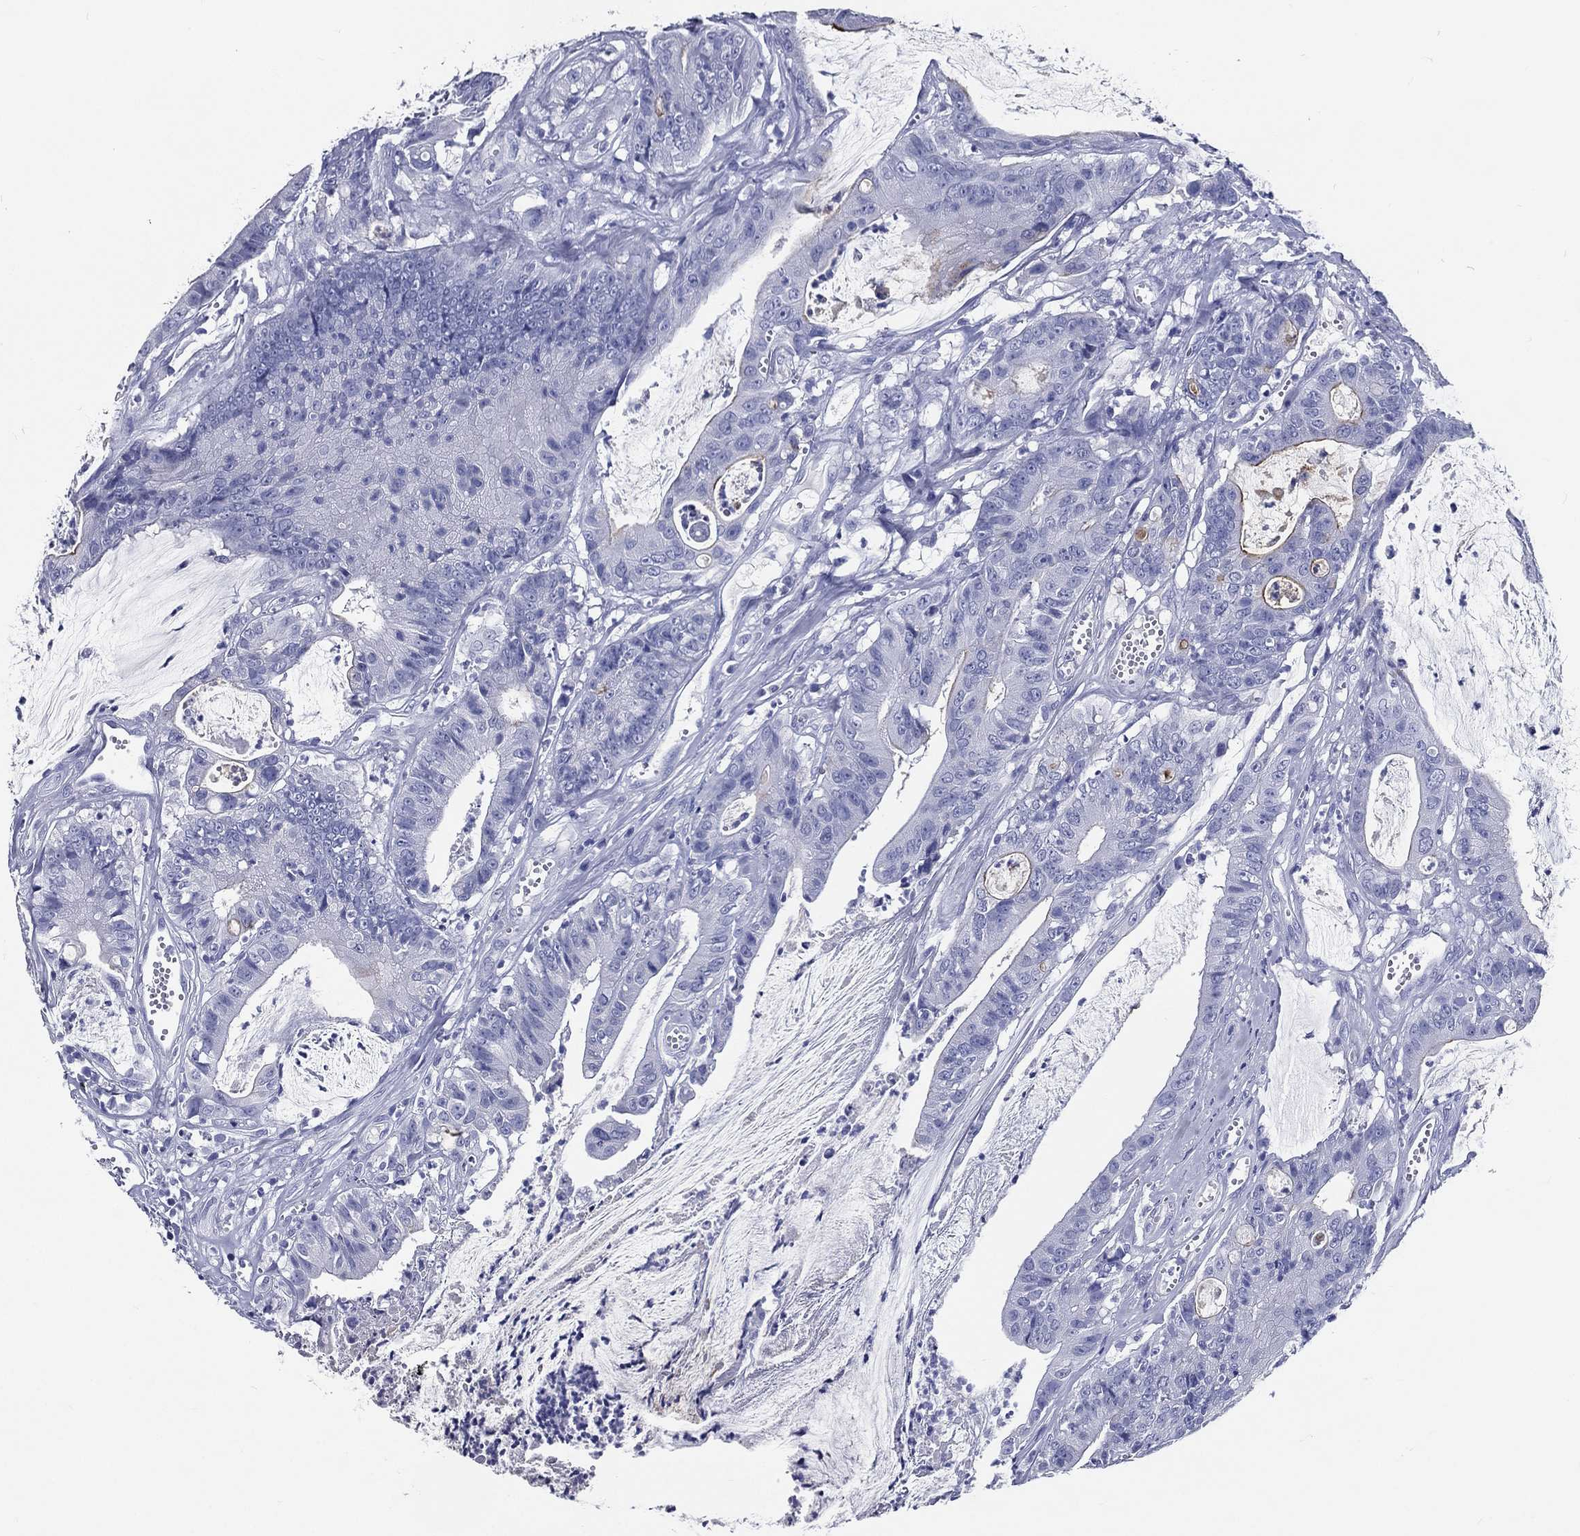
{"staining": {"intensity": "negative", "quantity": "none", "location": "none"}, "tissue": "colorectal cancer", "cell_type": "Tumor cells", "image_type": "cancer", "snomed": [{"axis": "morphology", "description": "Adenocarcinoma, NOS"}, {"axis": "topography", "description": "Colon"}], "caption": "There is no significant expression in tumor cells of adenocarcinoma (colorectal).", "gene": "ACE2", "patient": {"sex": "female", "age": 69}}